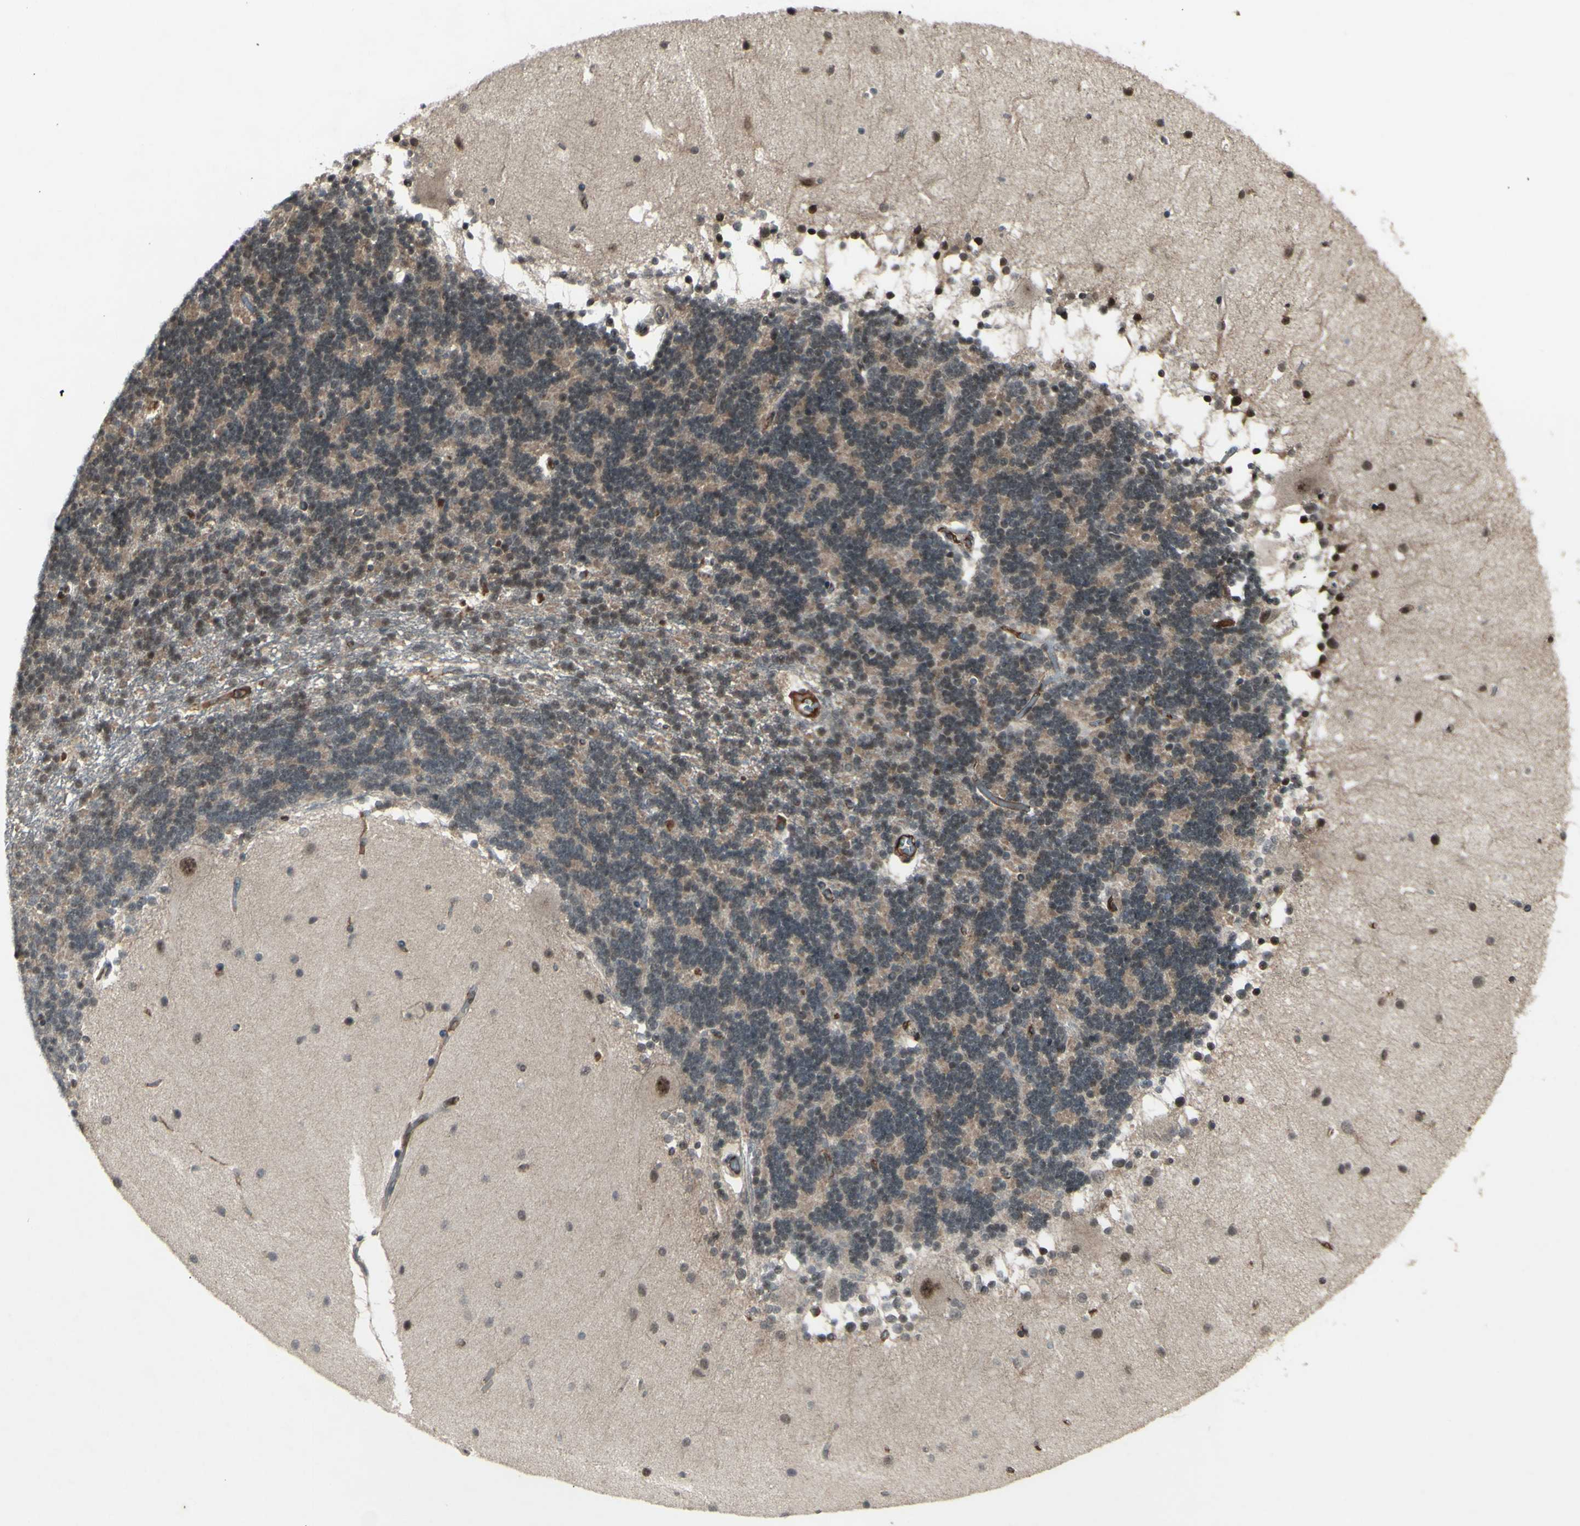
{"staining": {"intensity": "weak", "quantity": "25%-75%", "location": "nuclear"}, "tissue": "cerebellum", "cell_type": "Cells in granular layer", "image_type": "normal", "snomed": [{"axis": "morphology", "description": "Normal tissue, NOS"}, {"axis": "topography", "description": "Cerebellum"}], "caption": "Immunohistochemistry (IHC) (DAB (3,3'-diaminobenzidine)) staining of benign human cerebellum demonstrates weak nuclear protein positivity in approximately 25%-75% of cells in granular layer. The staining was performed using DAB, with brown indicating positive protein expression. Nuclei are stained blue with hematoxylin.", "gene": "SNW1", "patient": {"sex": "female", "age": 54}}